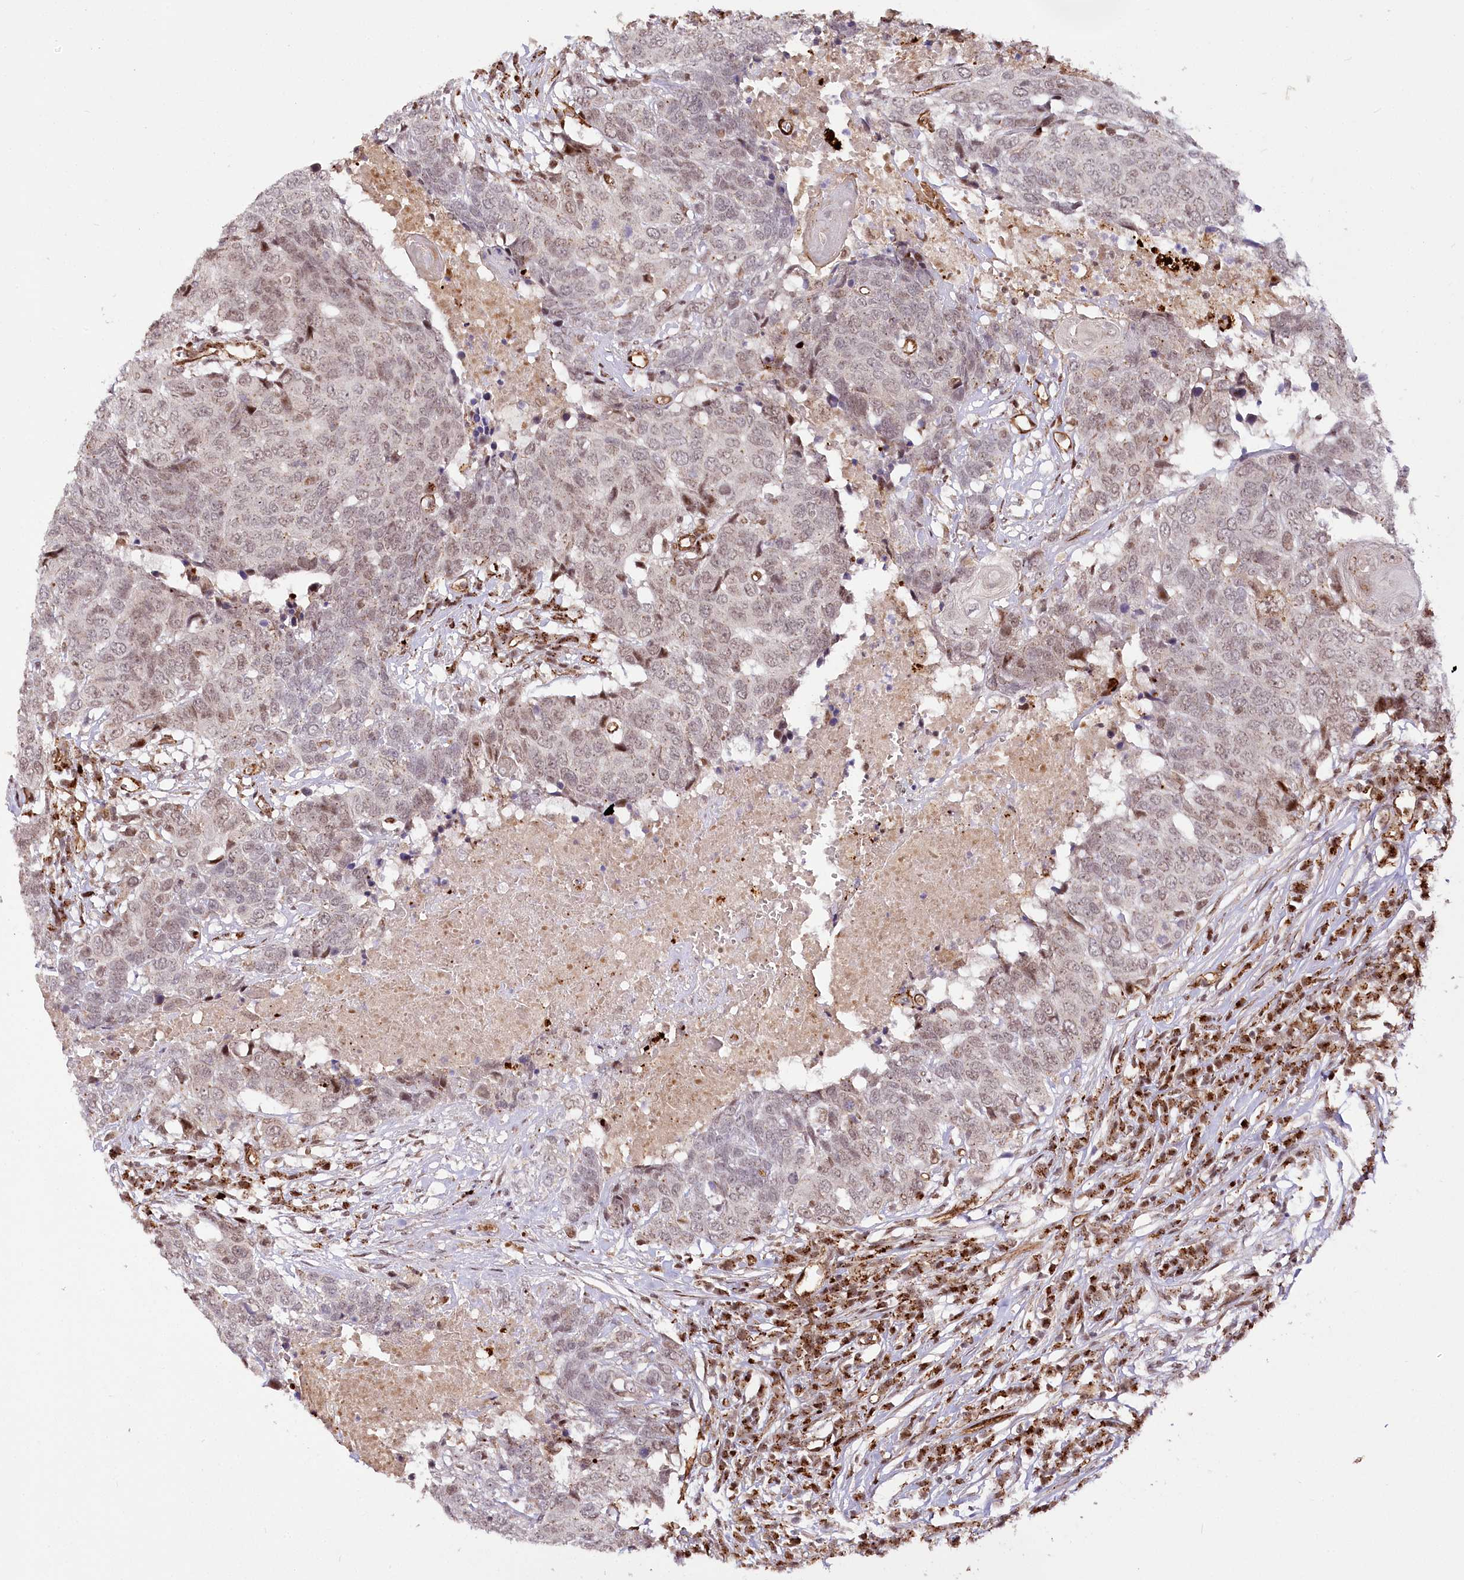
{"staining": {"intensity": "weak", "quantity": "<25%", "location": "cytoplasmic/membranous,nuclear"}, "tissue": "head and neck cancer", "cell_type": "Tumor cells", "image_type": "cancer", "snomed": [{"axis": "morphology", "description": "Squamous cell carcinoma, NOS"}, {"axis": "topography", "description": "Head-Neck"}], "caption": "IHC photomicrograph of human head and neck cancer stained for a protein (brown), which shows no expression in tumor cells. (DAB (3,3'-diaminobenzidine) immunohistochemistry (IHC) visualized using brightfield microscopy, high magnification).", "gene": "COPG1", "patient": {"sex": "male", "age": 66}}